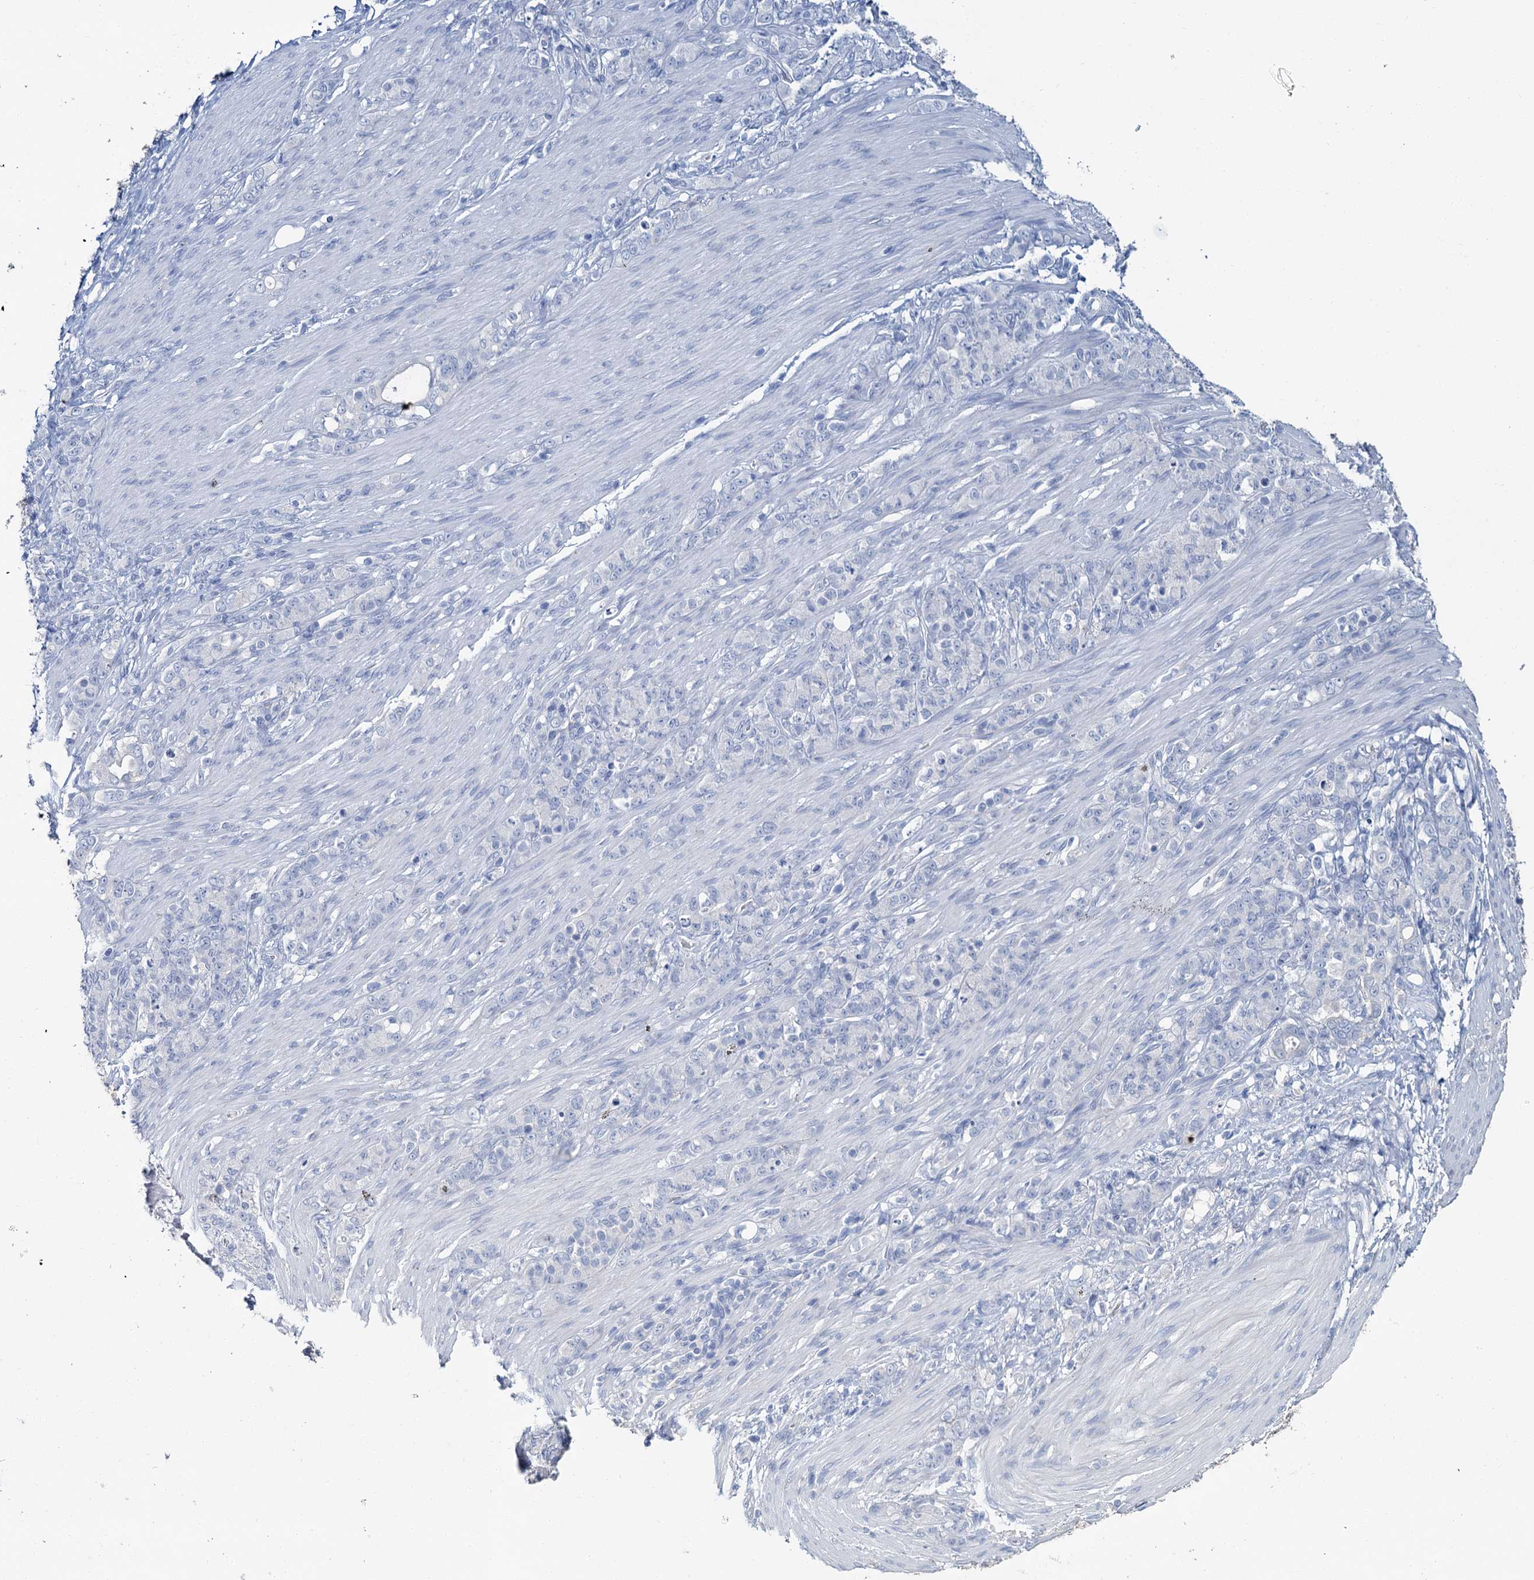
{"staining": {"intensity": "negative", "quantity": "none", "location": "none"}, "tissue": "stomach cancer", "cell_type": "Tumor cells", "image_type": "cancer", "snomed": [{"axis": "morphology", "description": "Adenocarcinoma, NOS"}, {"axis": "topography", "description": "Stomach"}], "caption": "The micrograph exhibits no significant expression in tumor cells of adenocarcinoma (stomach).", "gene": "SNCB", "patient": {"sex": "female", "age": 79}}